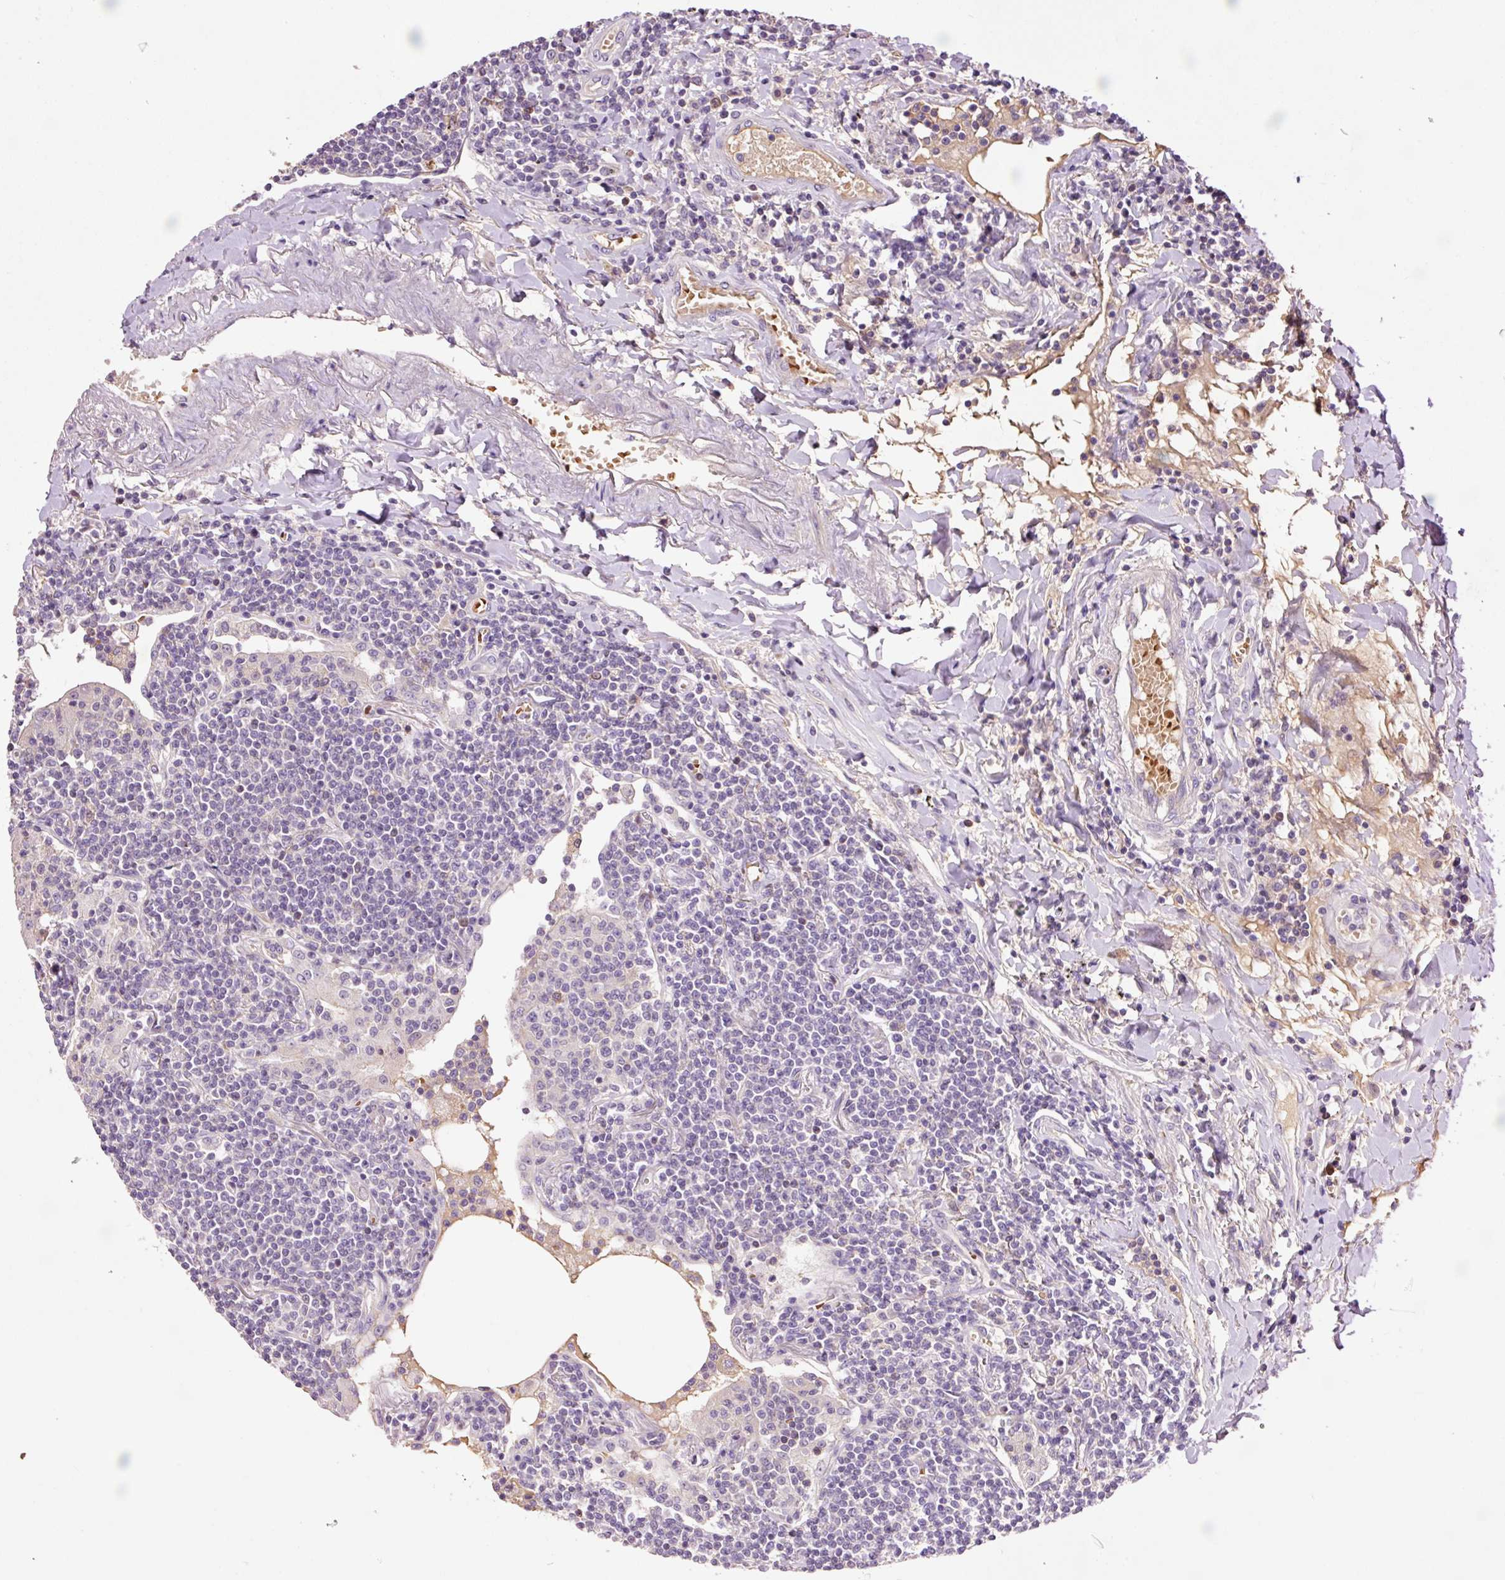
{"staining": {"intensity": "negative", "quantity": "none", "location": "none"}, "tissue": "lymphoma", "cell_type": "Tumor cells", "image_type": "cancer", "snomed": [{"axis": "morphology", "description": "Malignant lymphoma, non-Hodgkin's type, Low grade"}, {"axis": "topography", "description": "Lung"}], "caption": "High magnification brightfield microscopy of lymphoma stained with DAB (brown) and counterstained with hematoxylin (blue): tumor cells show no significant positivity.", "gene": "TMEM235", "patient": {"sex": "female", "age": 71}}